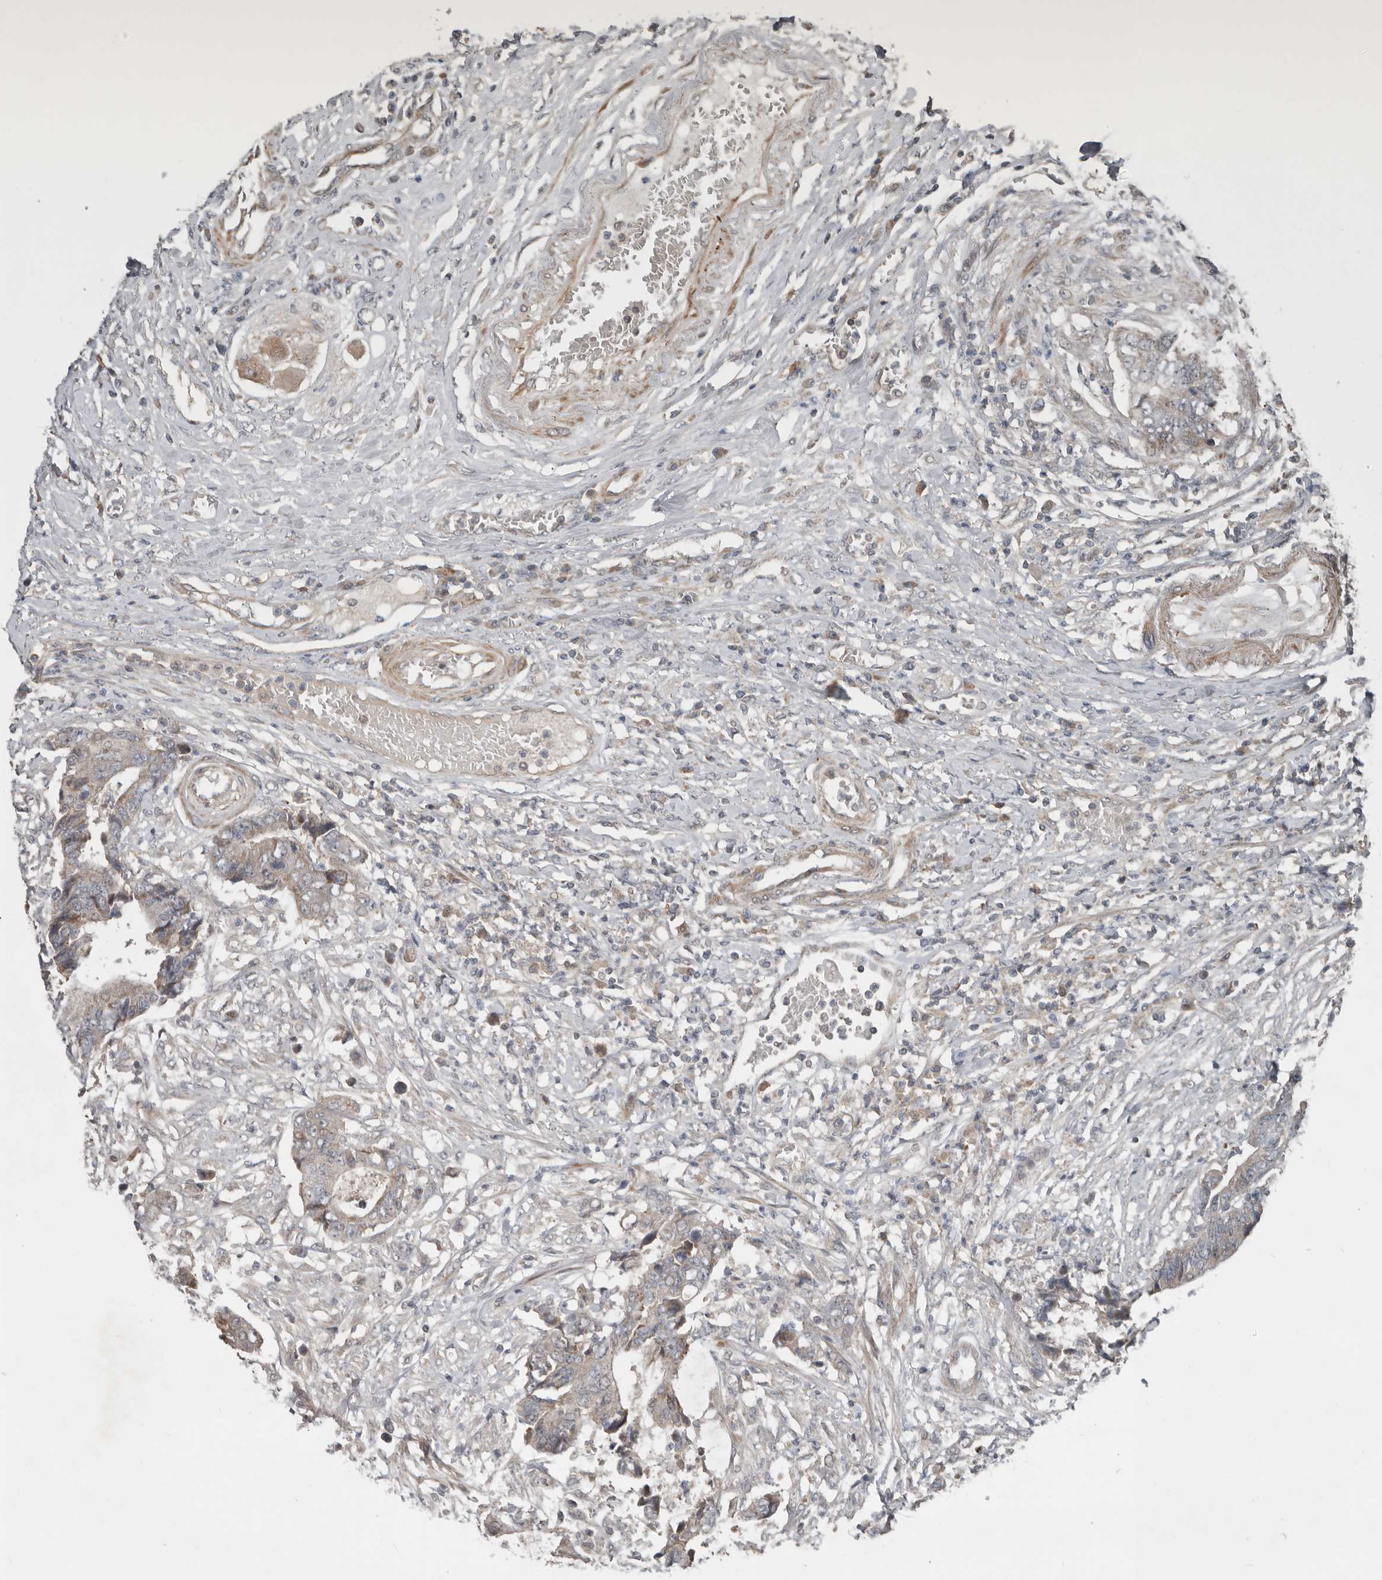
{"staining": {"intensity": "negative", "quantity": "none", "location": "none"}, "tissue": "colorectal cancer", "cell_type": "Tumor cells", "image_type": "cancer", "snomed": [{"axis": "morphology", "description": "Adenocarcinoma, NOS"}, {"axis": "topography", "description": "Rectum"}], "caption": "Tumor cells show no significant staining in colorectal cancer (adenocarcinoma).", "gene": "SLC6A7", "patient": {"sex": "male", "age": 84}}